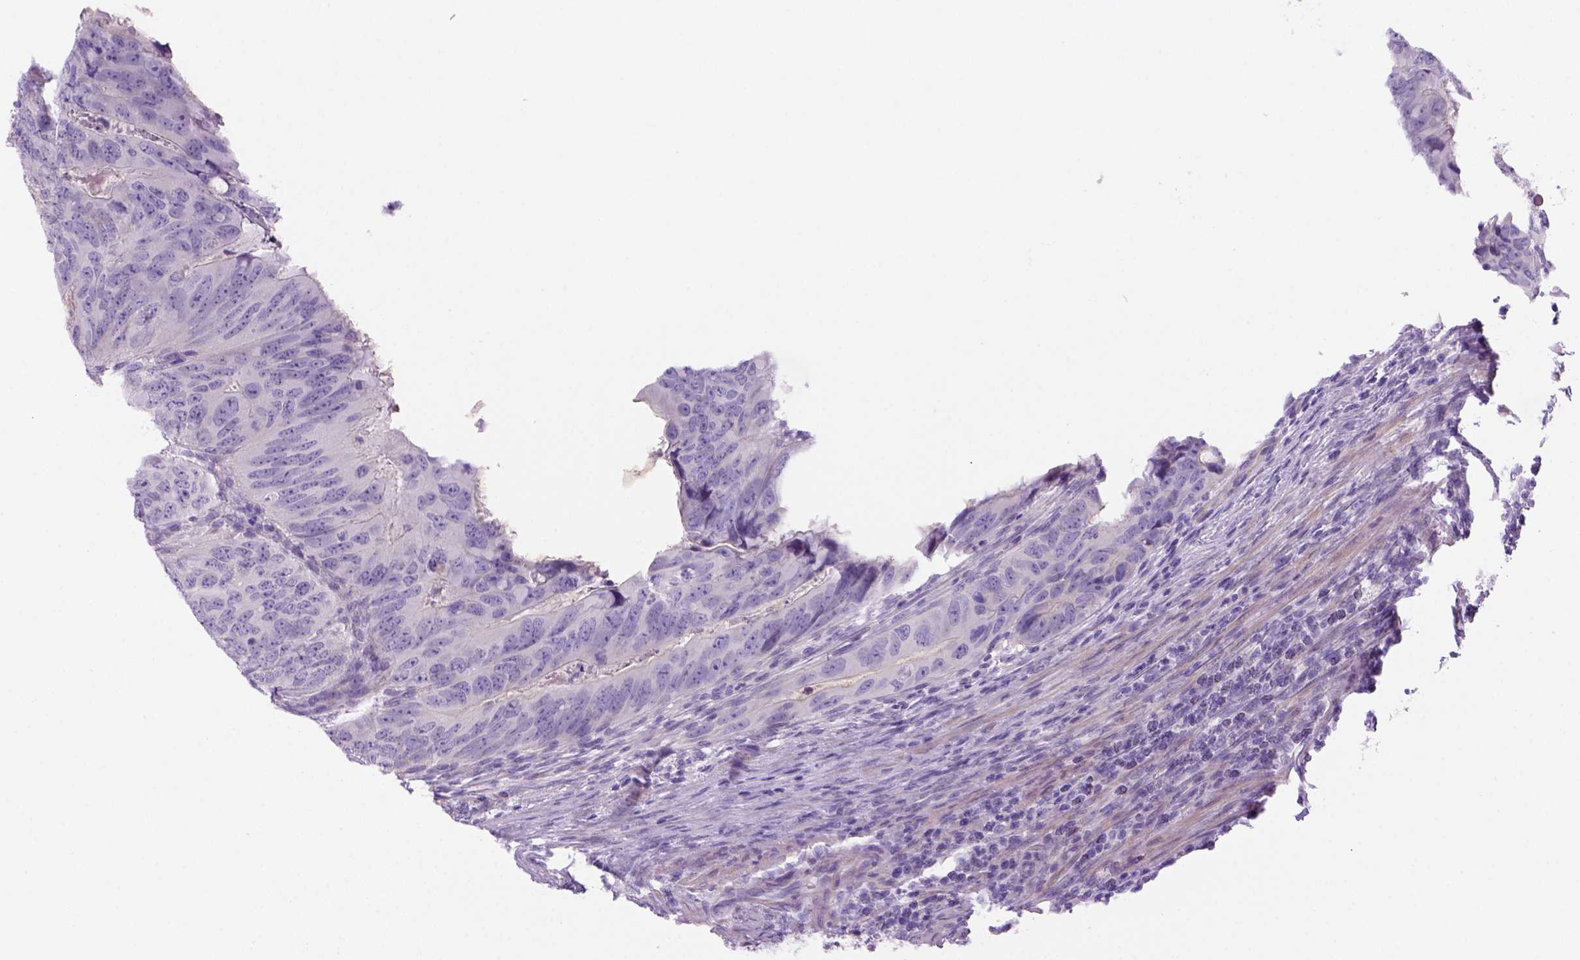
{"staining": {"intensity": "negative", "quantity": "none", "location": "none"}, "tissue": "colorectal cancer", "cell_type": "Tumor cells", "image_type": "cancer", "snomed": [{"axis": "morphology", "description": "Adenocarcinoma, NOS"}, {"axis": "topography", "description": "Colon"}], "caption": "A high-resolution micrograph shows IHC staining of adenocarcinoma (colorectal), which displays no significant positivity in tumor cells.", "gene": "DNAH11", "patient": {"sex": "male", "age": 79}}